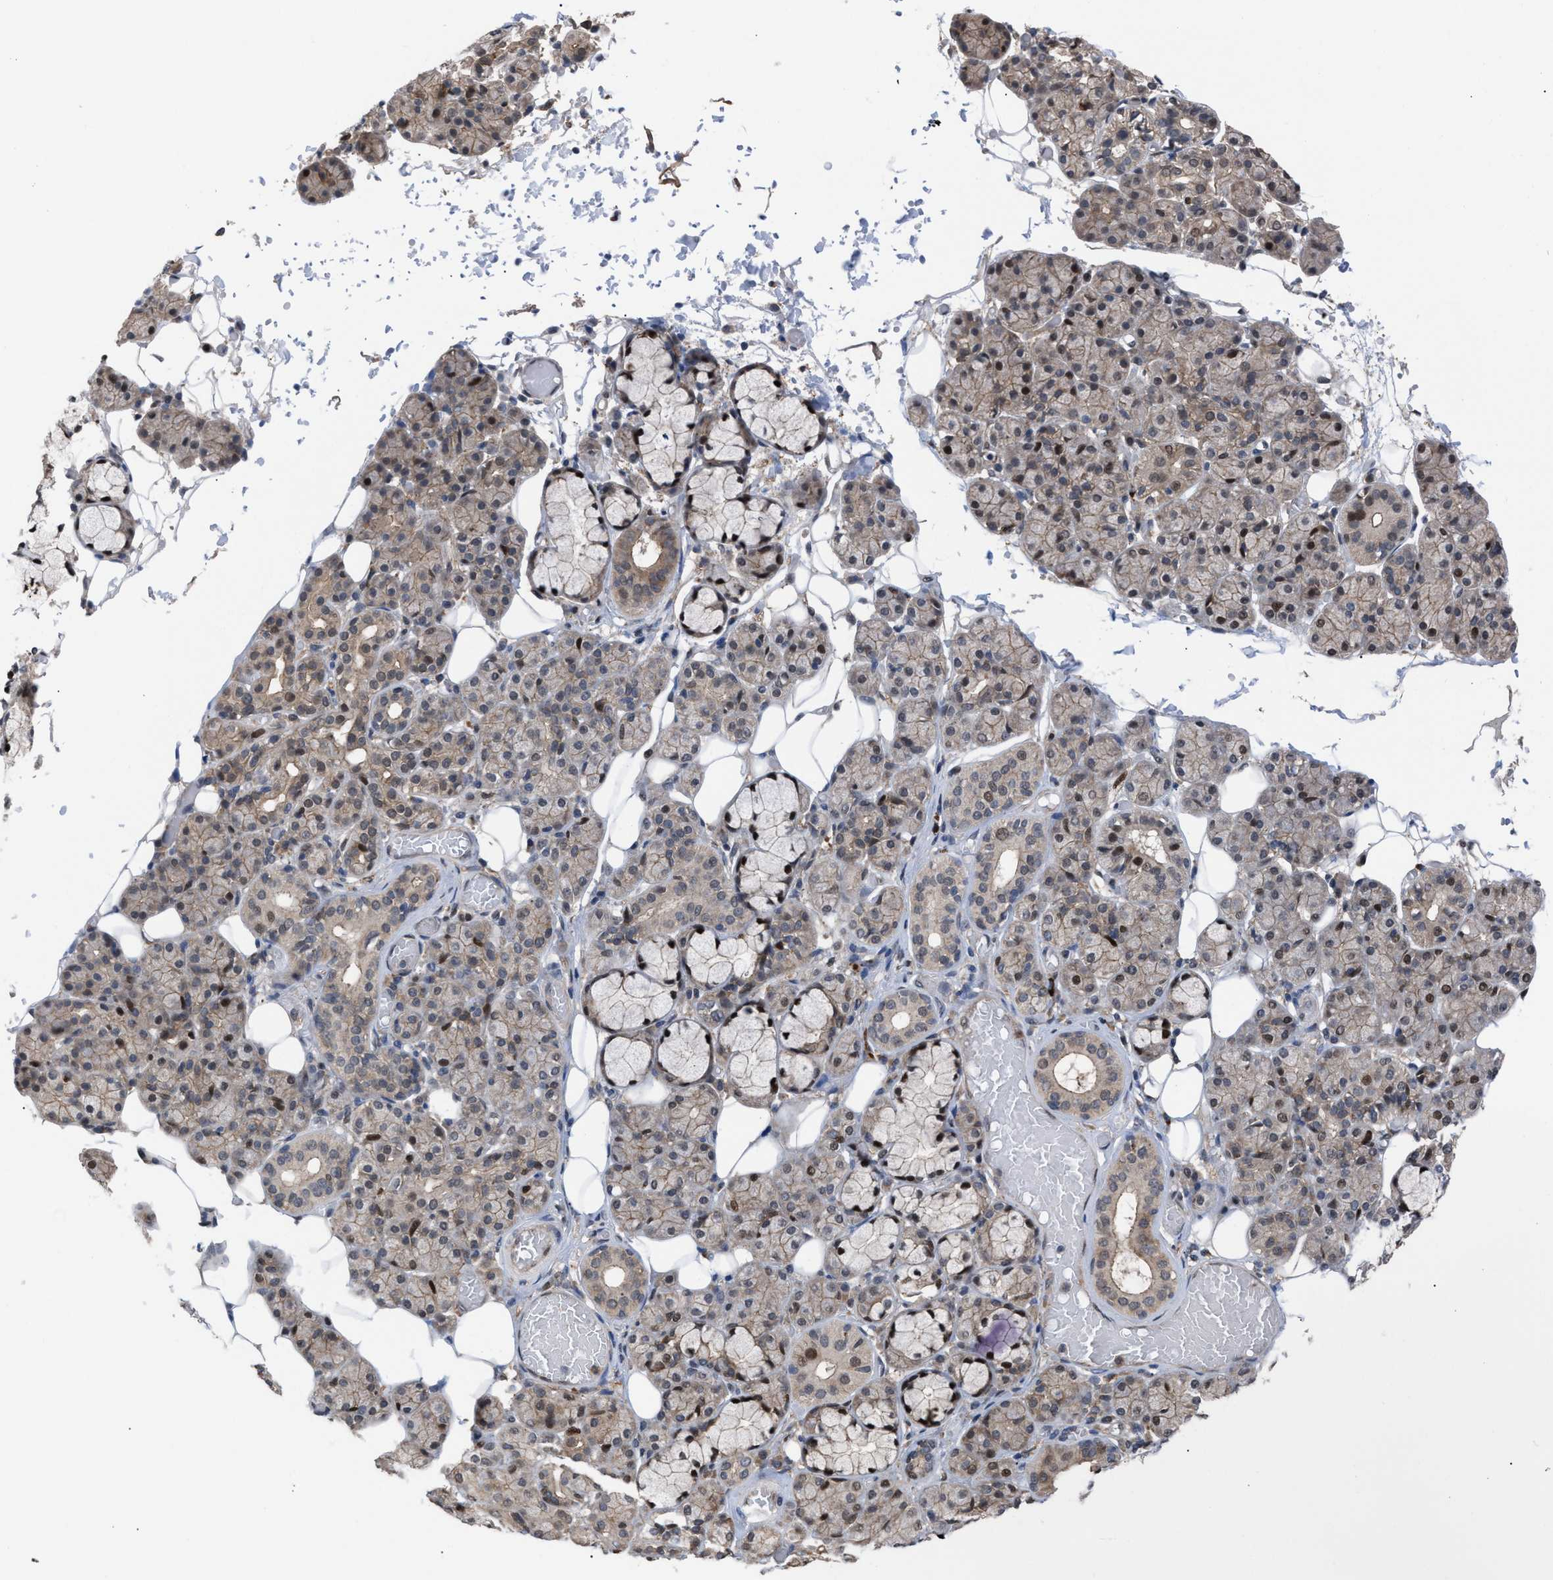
{"staining": {"intensity": "moderate", "quantity": ">75%", "location": "cytoplasmic/membranous,nuclear"}, "tissue": "salivary gland", "cell_type": "Glandular cells", "image_type": "normal", "snomed": [{"axis": "morphology", "description": "Normal tissue, NOS"}, {"axis": "topography", "description": "Salivary gland"}], "caption": "Human salivary gland stained with a brown dye exhibits moderate cytoplasmic/membranous,nuclear positive expression in about >75% of glandular cells.", "gene": "TP53BP2", "patient": {"sex": "male", "age": 63}}